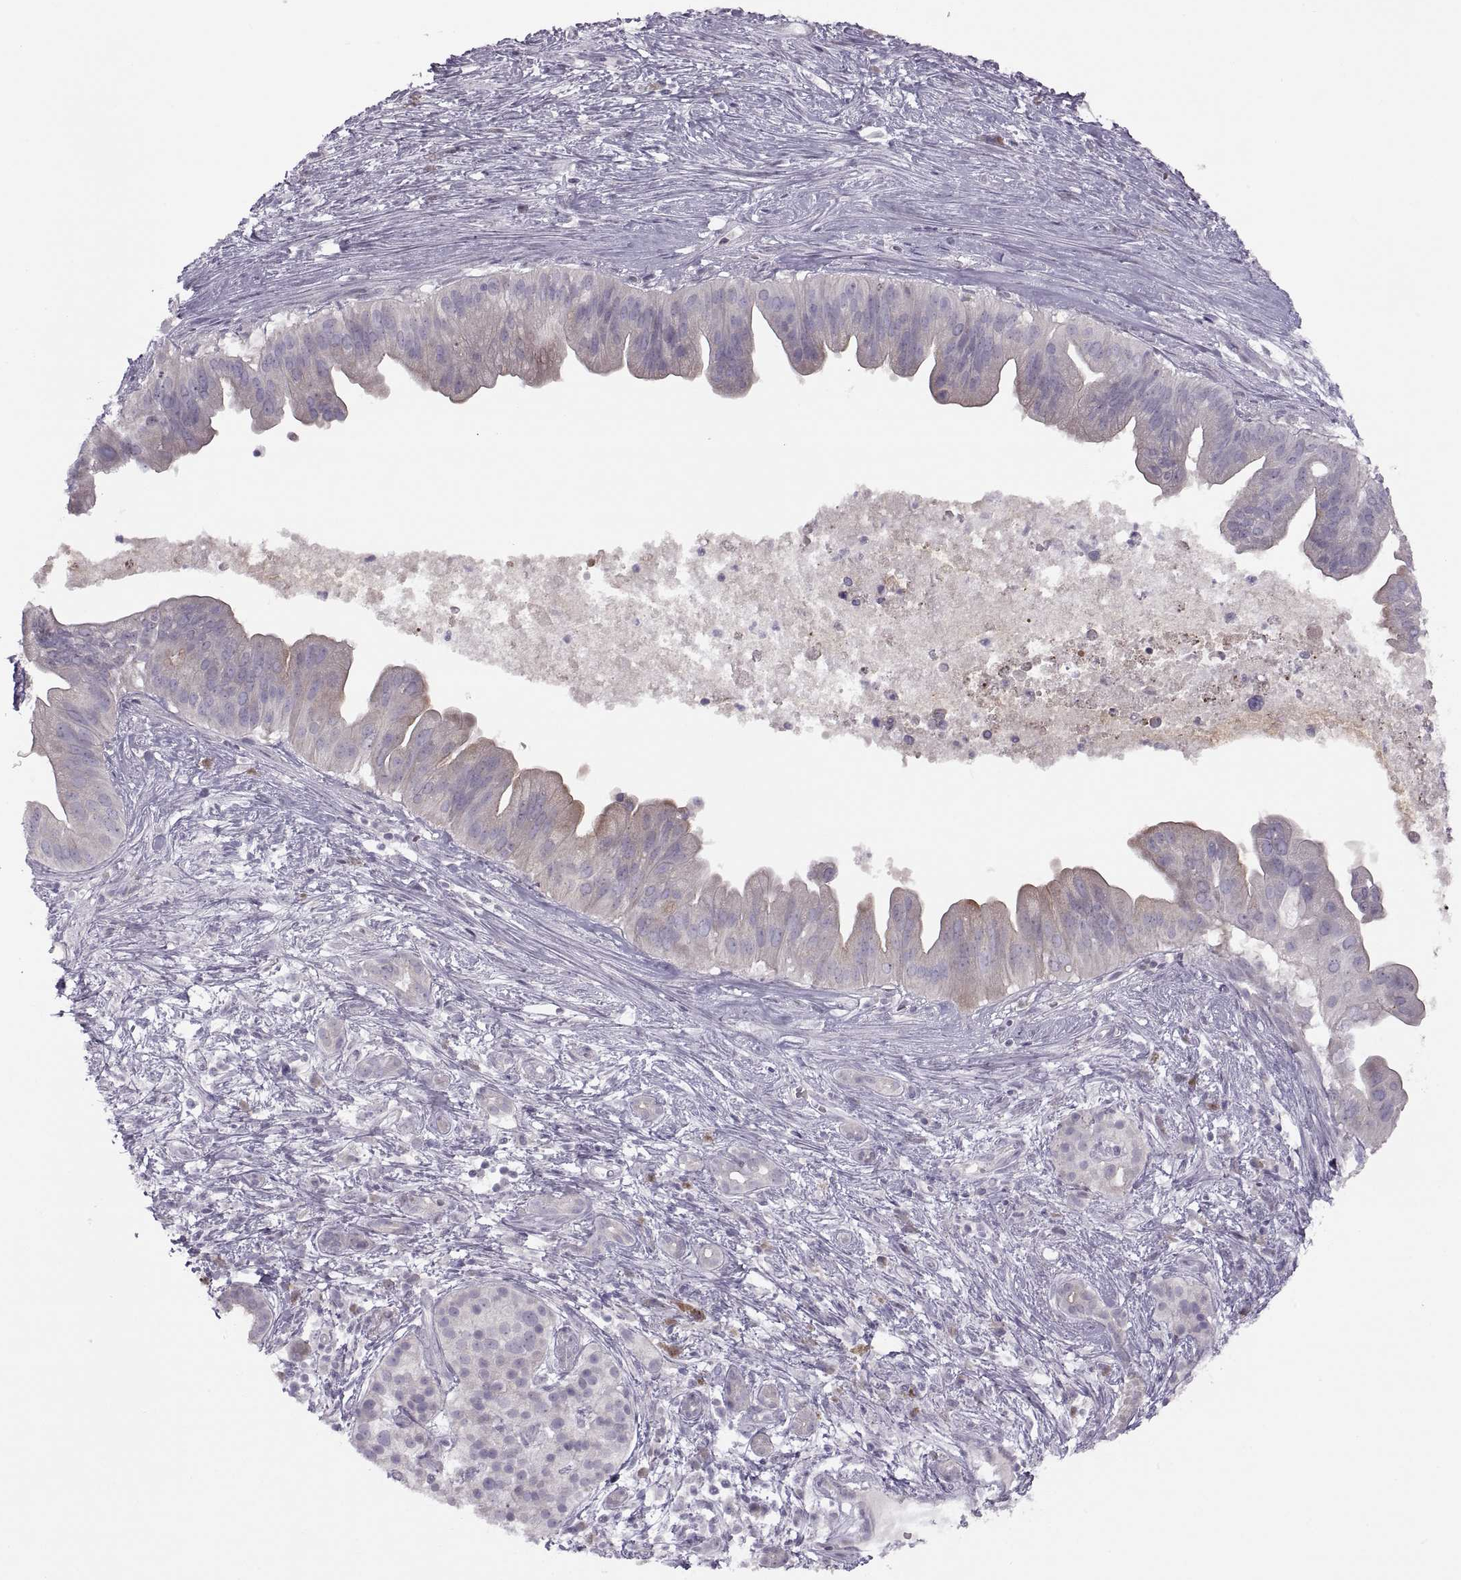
{"staining": {"intensity": "weak", "quantity": "25%-75%", "location": "cytoplasmic/membranous"}, "tissue": "pancreatic cancer", "cell_type": "Tumor cells", "image_type": "cancer", "snomed": [{"axis": "morphology", "description": "Adenocarcinoma, NOS"}, {"axis": "topography", "description": "Pancreas"}], "caption": "An immunohistochemistry (IHC) micrograph of neoplastic tissue is shown. Protein staining in brown labels weak cytoplasmic/membranous positivity in pancreatic cancer within tumor cells.", "gene": "H2AP", "patient": {"sex": "male", "age": 61}}